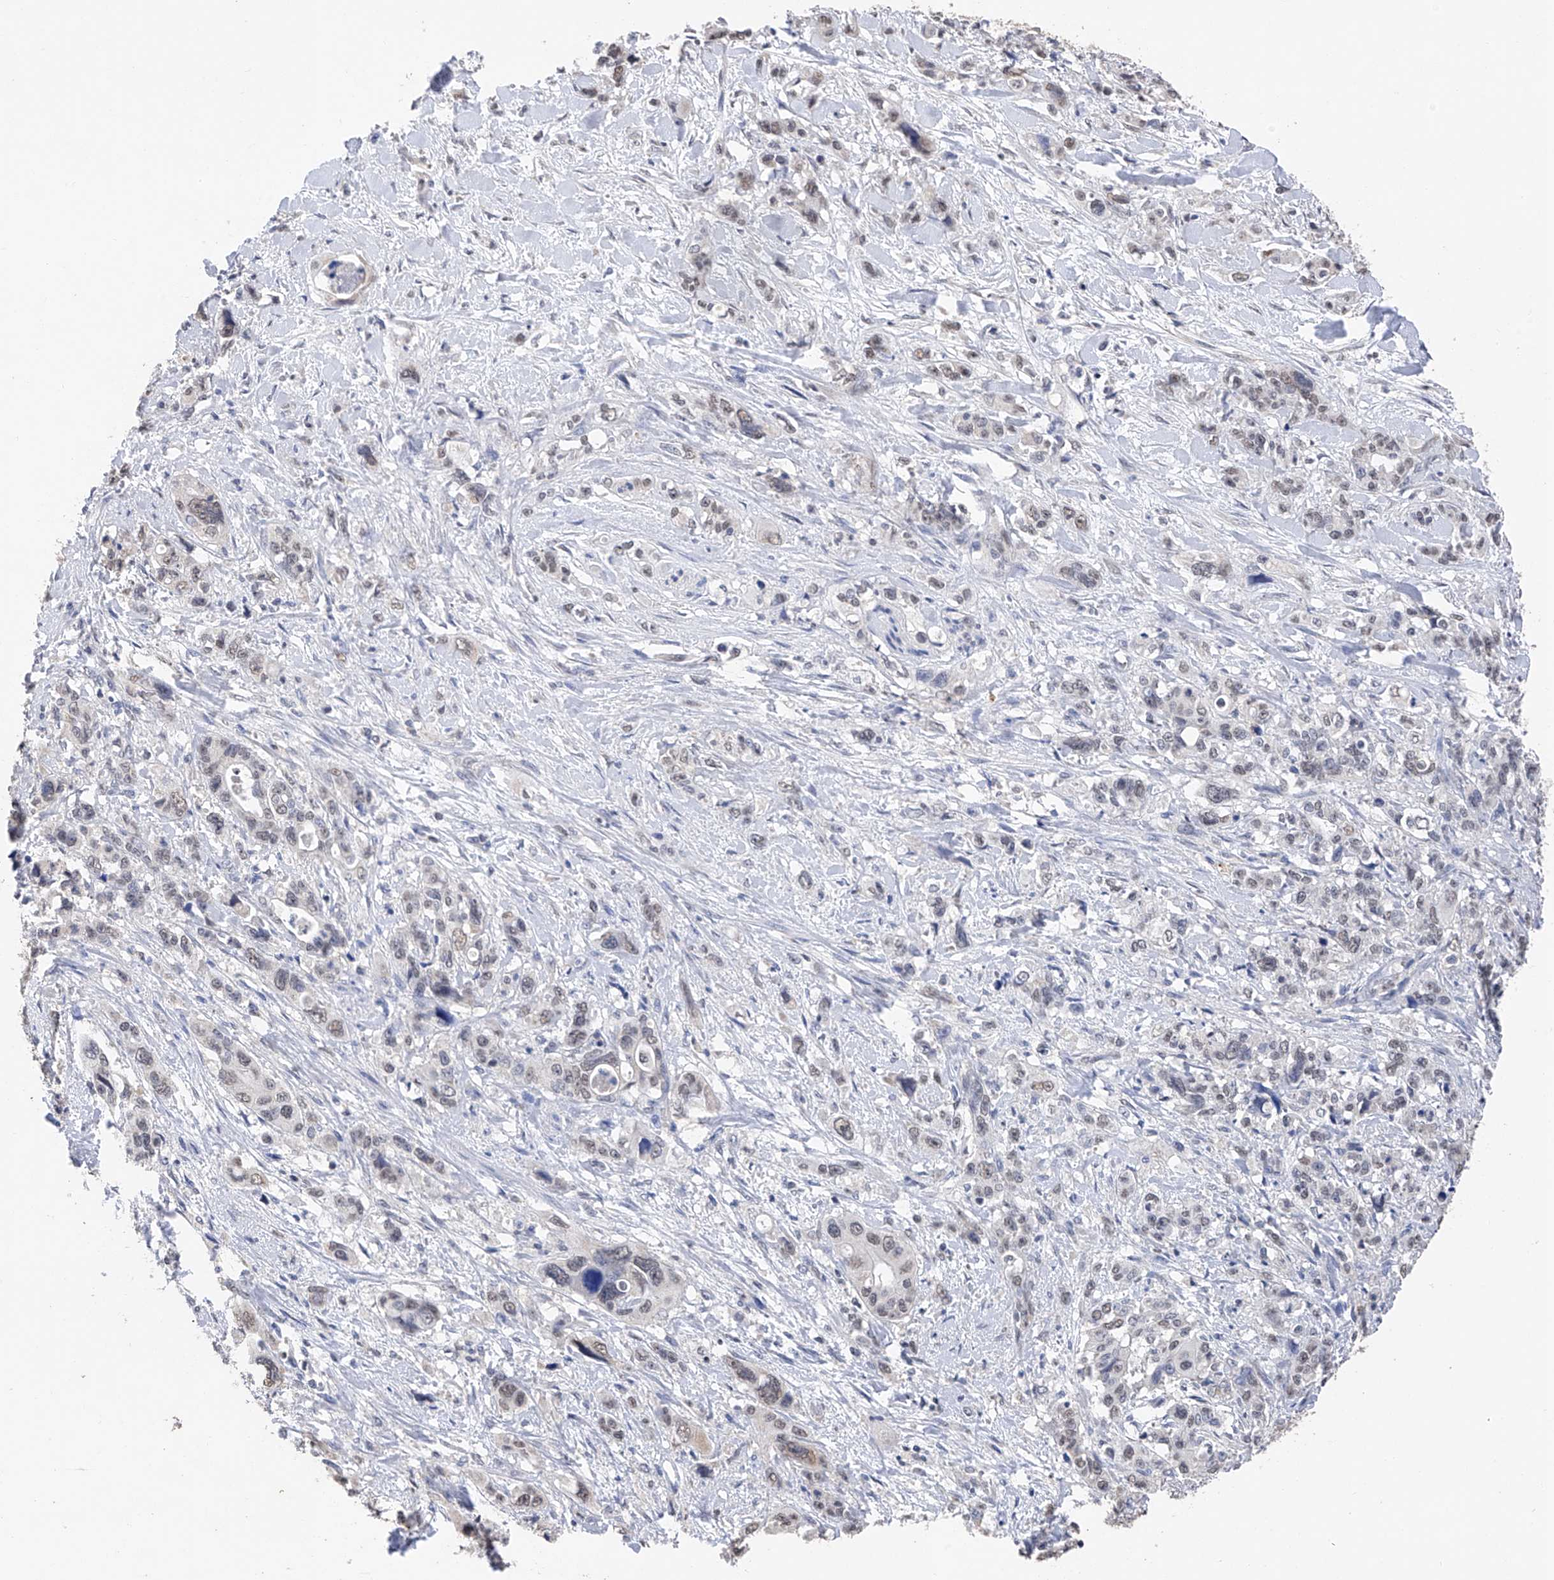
{"staining": {"intensity": "weak", "quantity": "<25%", "location": "nuclear"}, "tissue": "pancreatic cancer", "cell_type": "Tumor cells", "image_type": "cancer", "snomed": [{"axis": "morphology", "description": "Adenocarcinoma, NOS"}, {"axis": "topography", "description": "Pancreas"}], "caption": "This is an immunohistochemistry image of human pancreatic cancer (adenocarcinoma). There is no expression in tumor cells.", "gene": "DMAP1", "patient": {"sex": "male", "age": 46}}